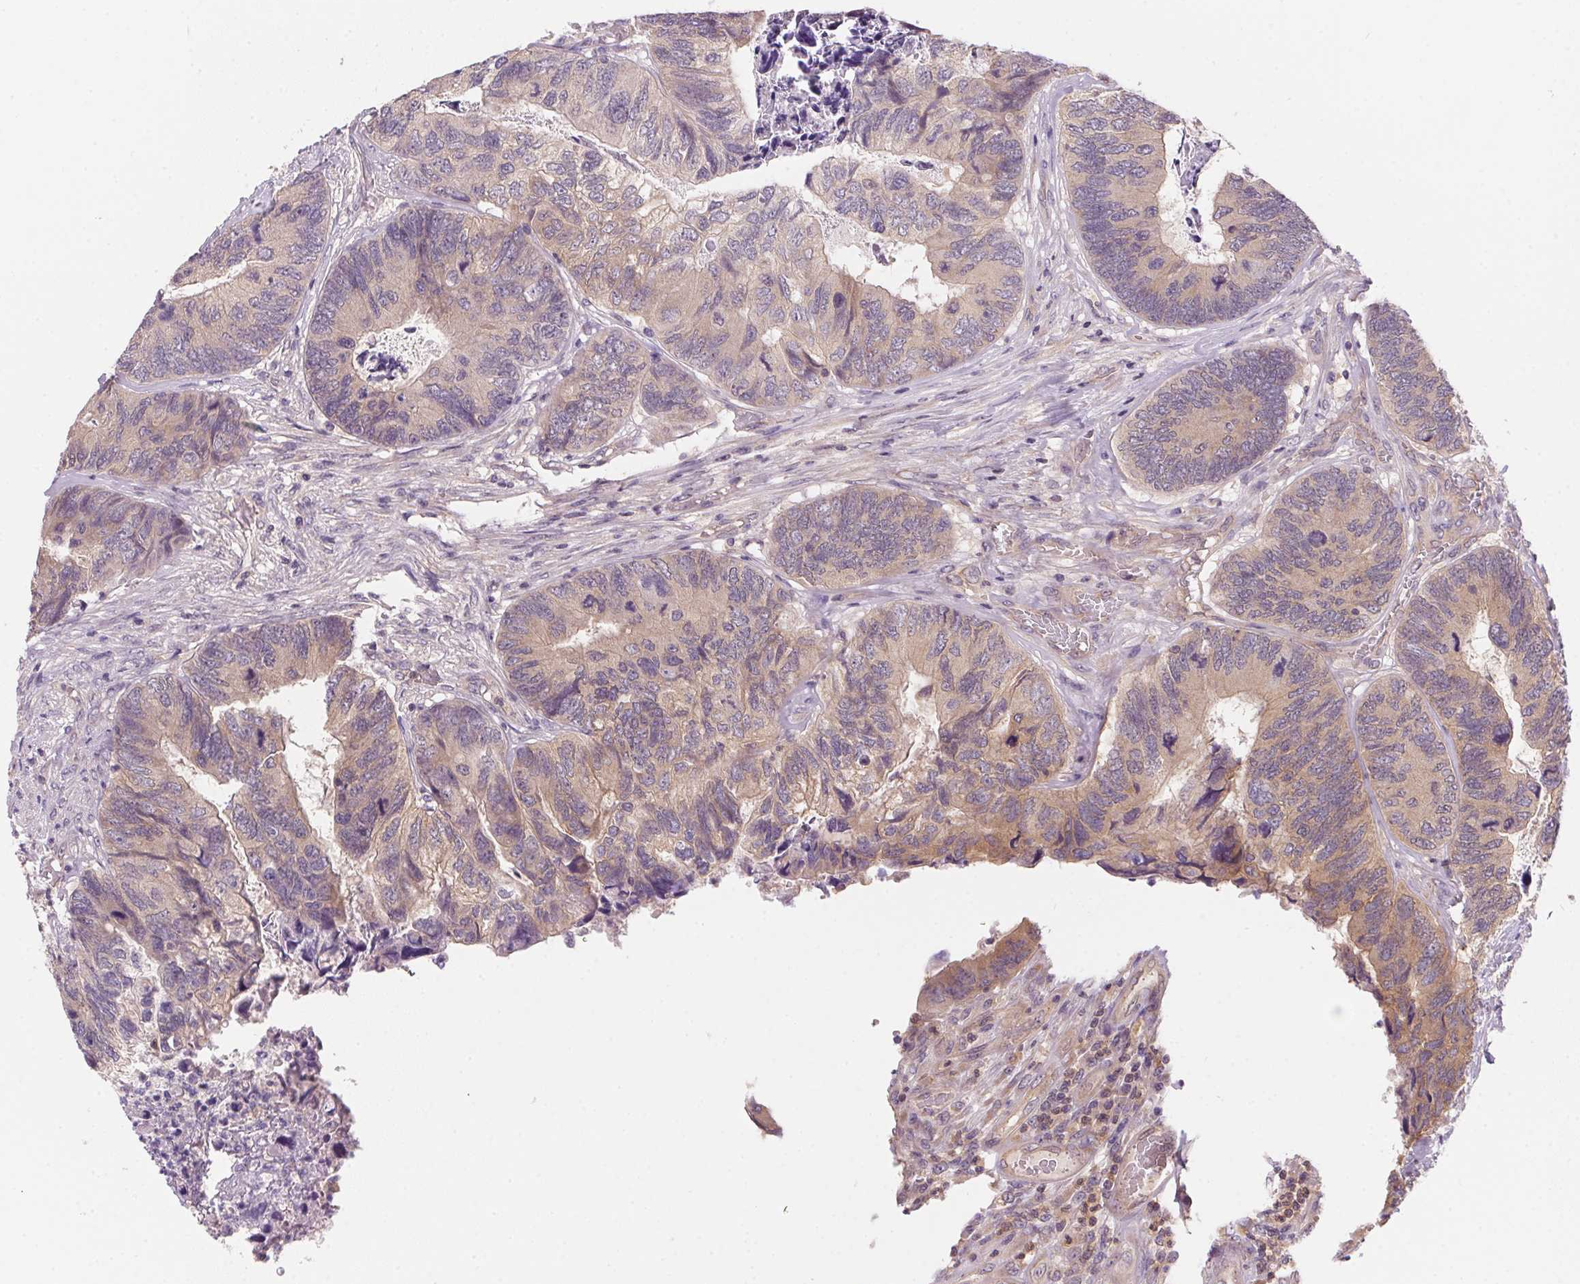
{"staining": {"intensity": "weak", "quantity": "<25%", "location": "cytoplasmic/membranous"}, "tissue": "colorectal cancer", "cell_type": "Tumor cells", "image_type": "cancer", "snomed": [{"axis": "morphology", "description": "Adenocarcinoma, NOS"}, {"axis": "topography", "description": "Colon"}], "caption": "DAB (3,3'-diaminobenzidine) immunohistochemical staining of colorectal cancer (adenocarcinoma) exhibits no significant staining in tumor cells.", "gene": "PRKAA1", "patient": {"sex": "female", "age": 67}}